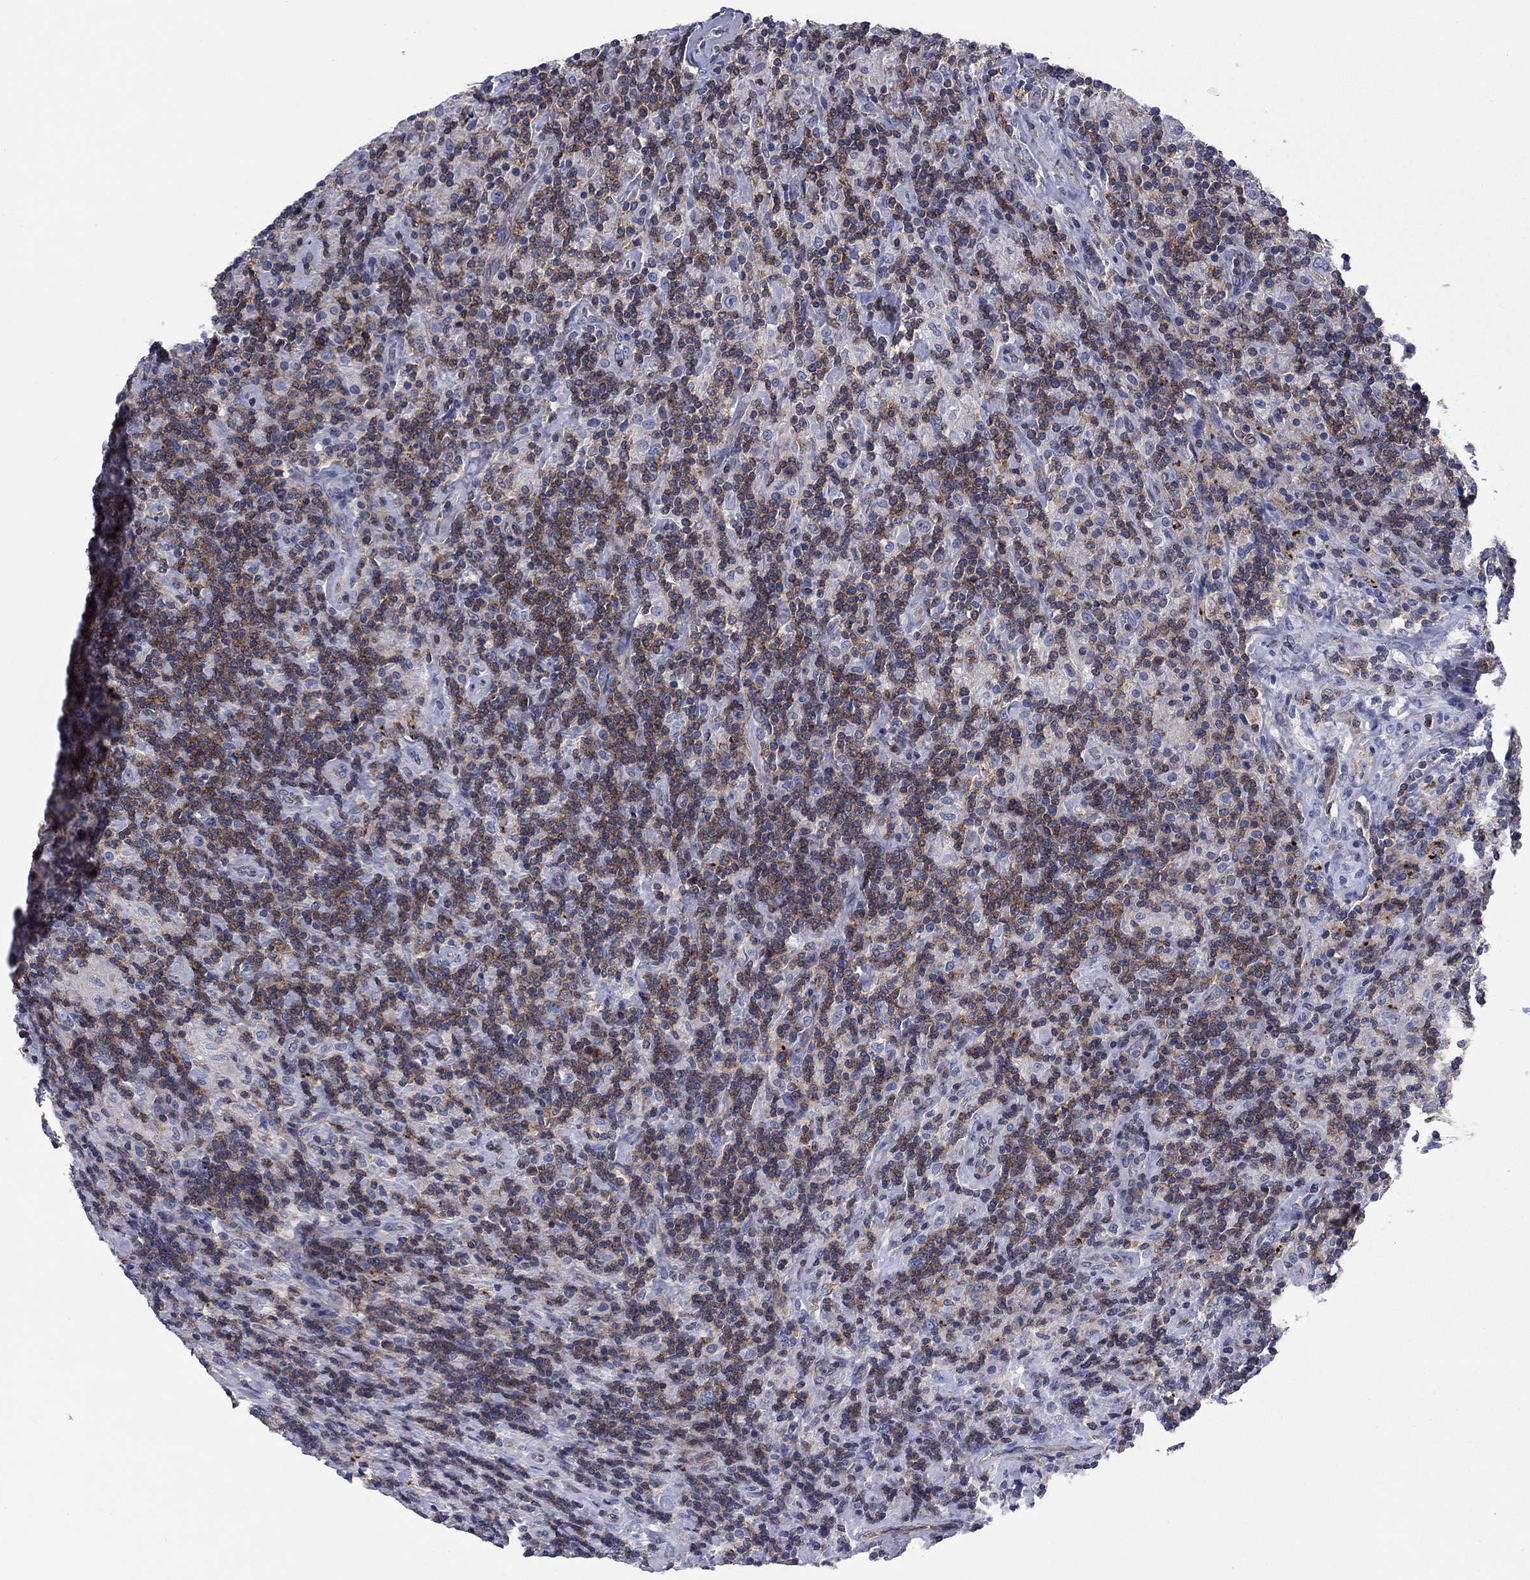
{"staining": {"intensity": "negative", "quantity": "none", "location": "none"}, "tissue": "lymphoma", "cell_type": "Tumor cells", "image_type": "cancer", "snomed": [{"axis": "morphology", "description": "Hodgkin's disease, NOS"}, {"axis": "topography", "description": "Lymph node"}], "caption": "An IHC image of lymphoma is shown. There is no staining in tumor cells of lymphoma. The staining was performed using DAB (3,3'-diaminobenzidine) to visualize the protein expression in brown, while the nuclei were stained in blue with hematoxylin (Magnification: 20x).", "gene": "PSD4", "patient": {"sex": "male", "age": 70}}